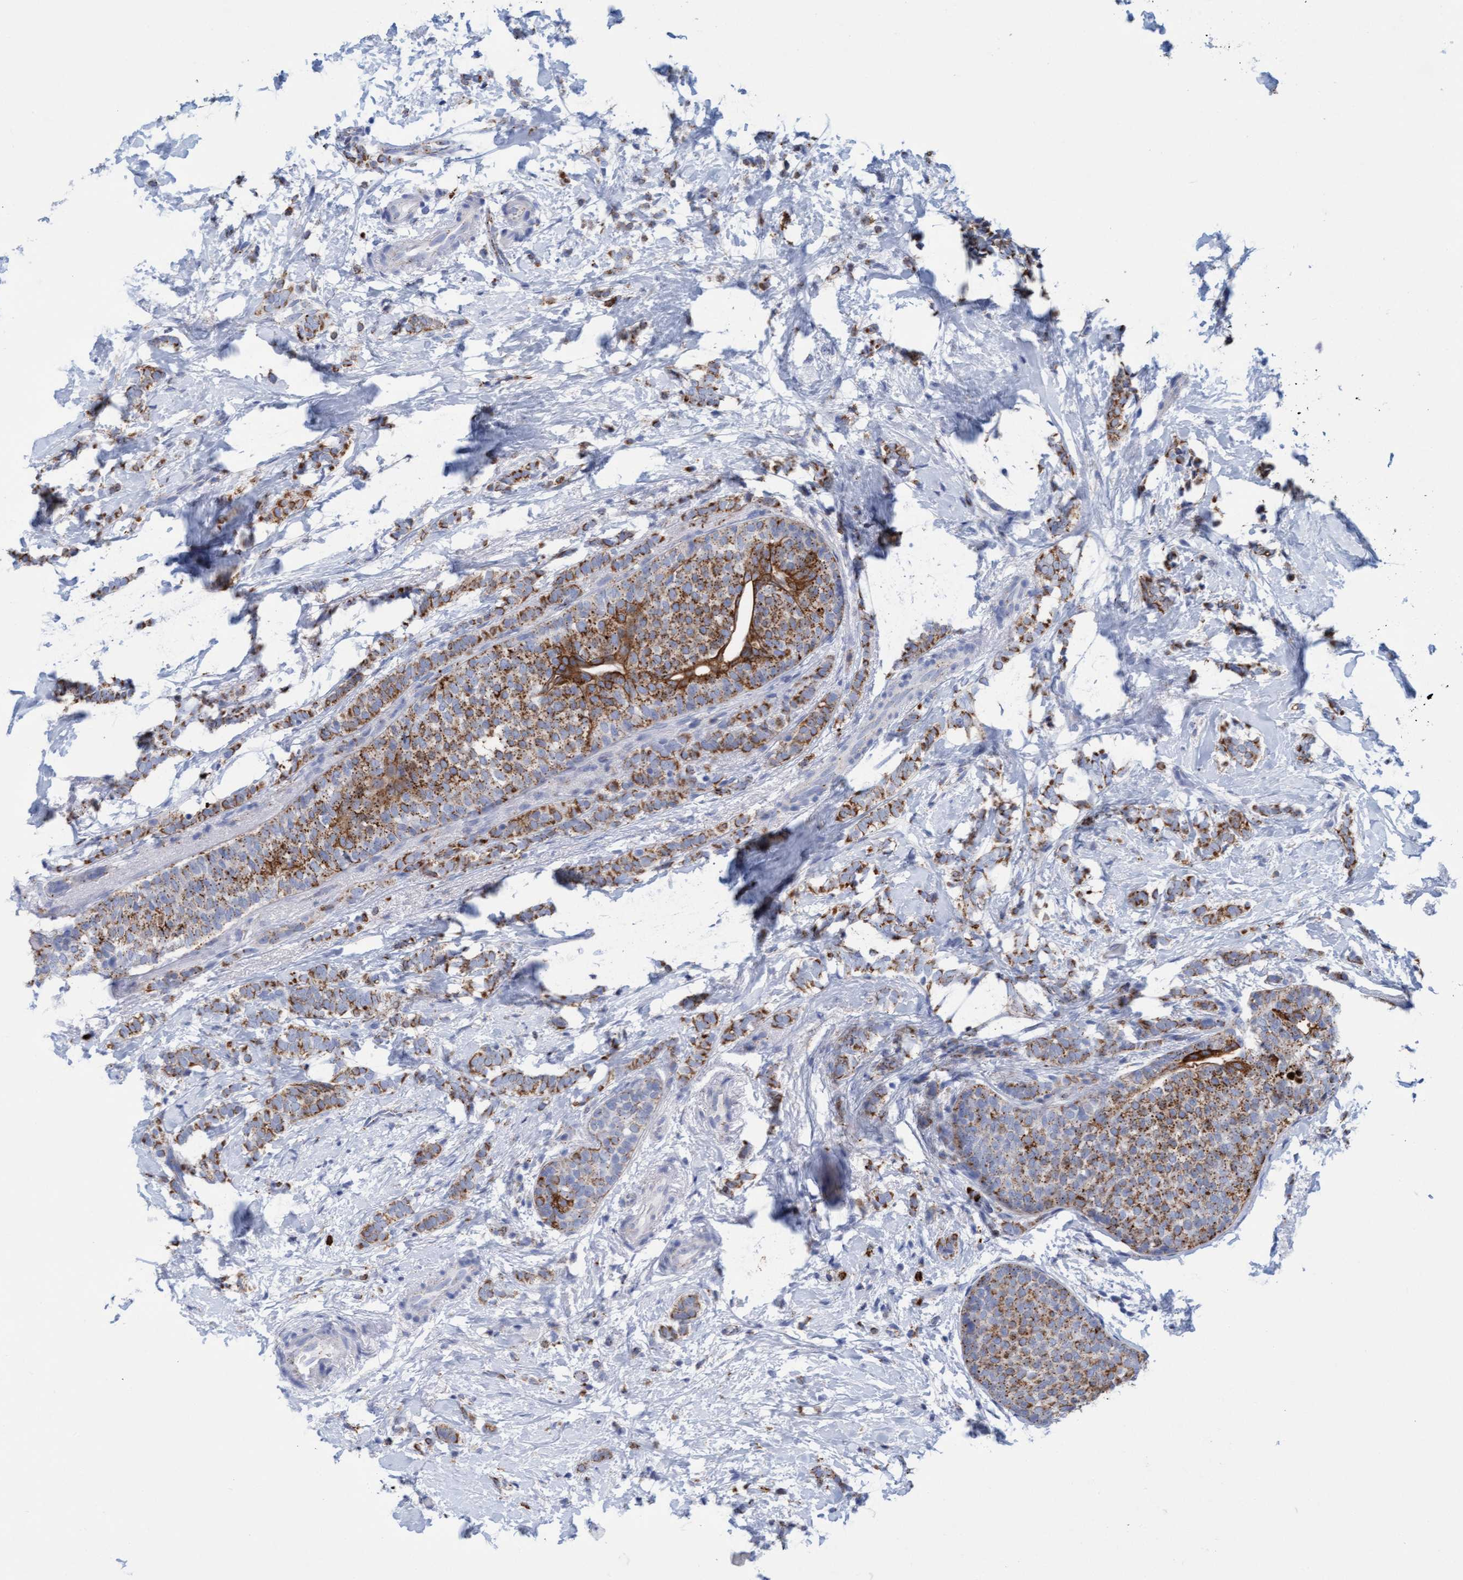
{"staining": {"intensity": "moderate", "quantity": ">75%", "location": "cytoplasmic/membranous"}, "tissue": "breast cancer", "cell_type": "Tumor cells", "image_type": "cancer", "snomed": [{"axis": "morphology", "description": "Lobular carcinoma"}, {"axis": "topography", "description": "Breast"}], "caption": "Lobular carcinoma (breast) was stained to show a protein in brown. There is medium levels of moderate cytoplasmic/membranous staining in about >75% of tumor cells.", "gene": "SGSH", "patient": {"sex": "female", "age": 50}}